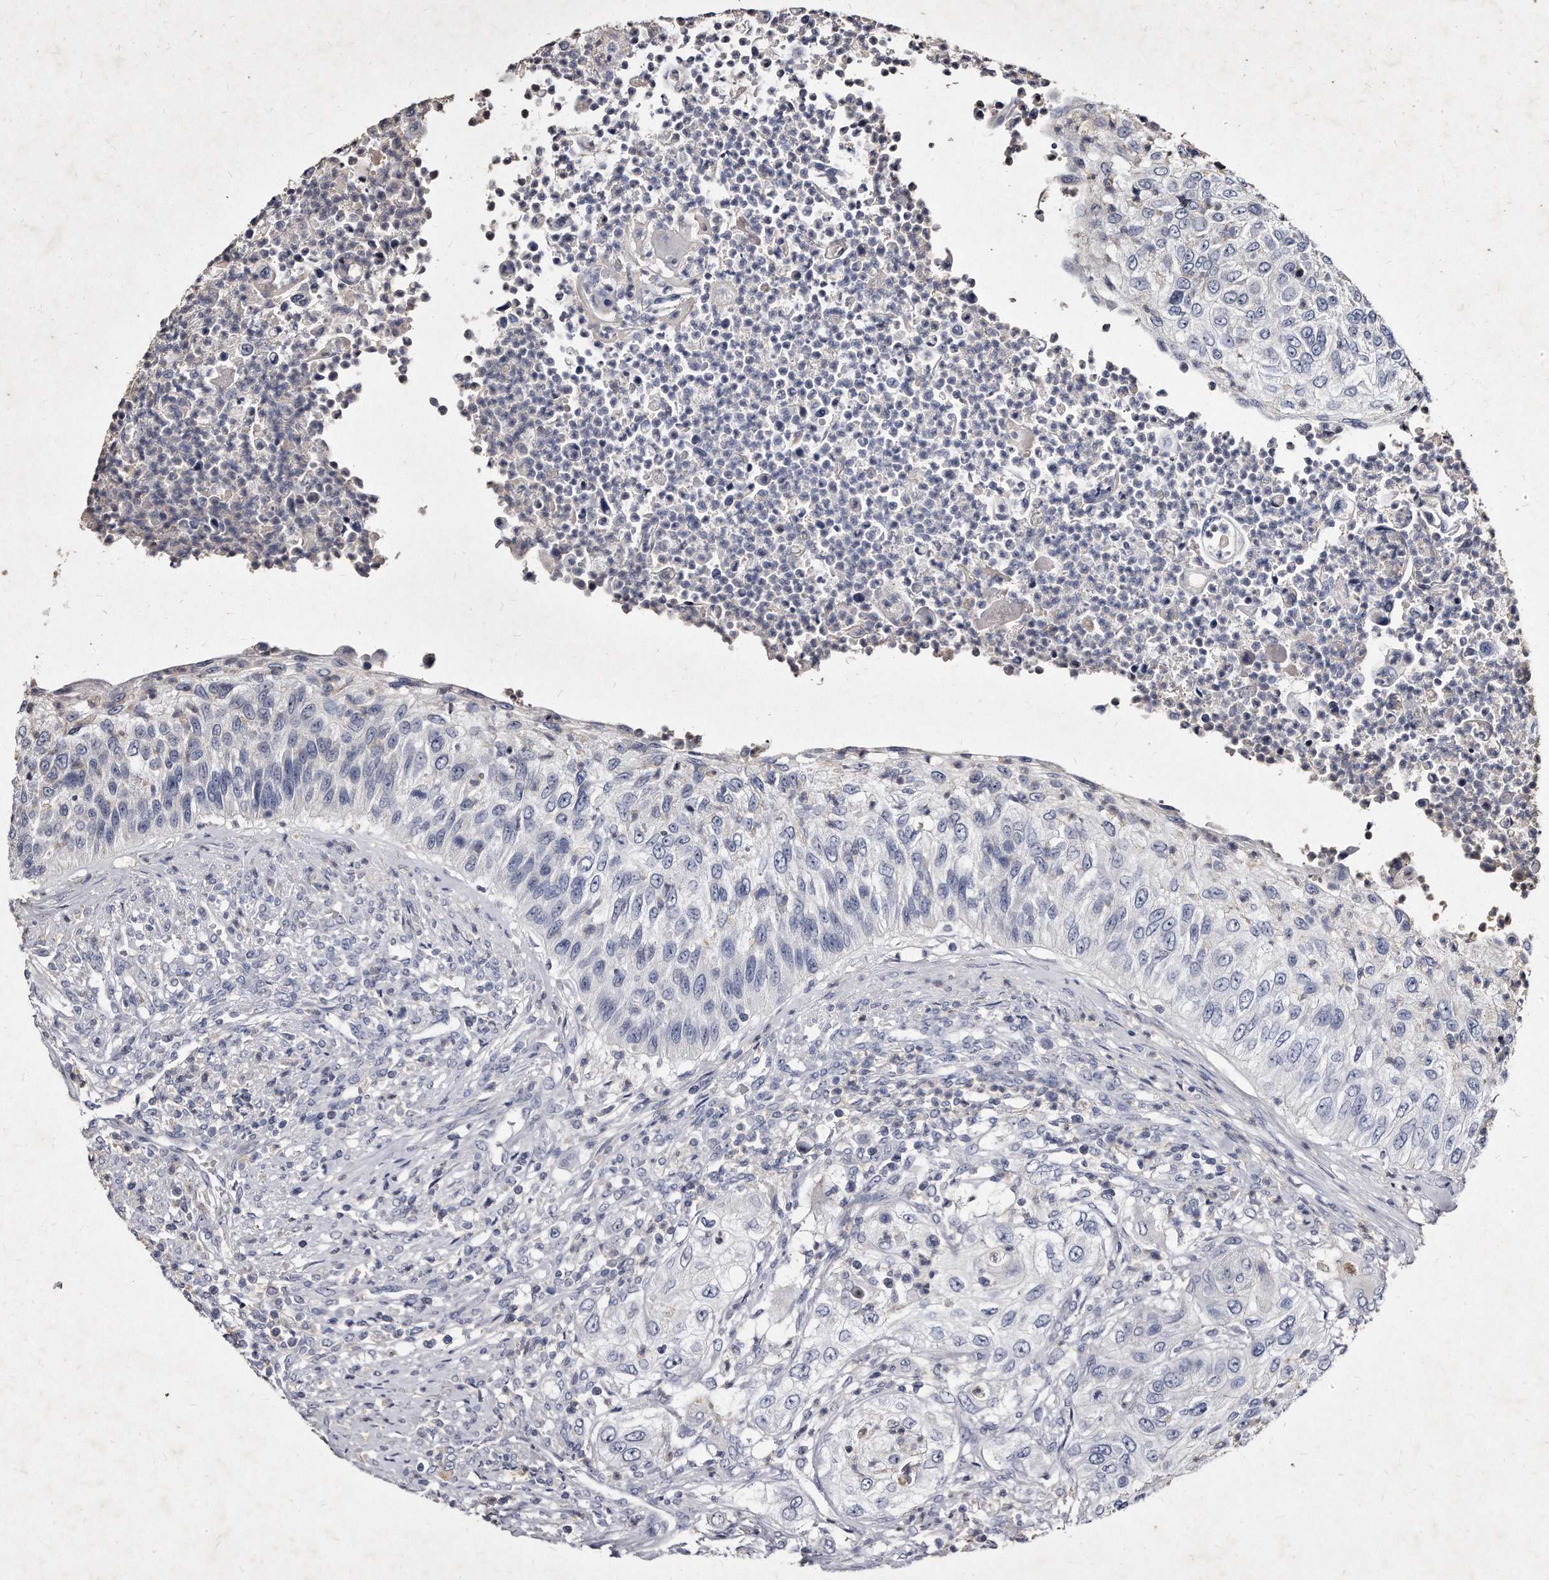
{"staining": {"intensity": "negative", "quantity": "none", "location": "none"}, "tissue": "urothelial cancer", "cell_type": "Tumor cells", "image_type": "cancer", "snomed": [{"axis": "morphology", "description": "Urothelial carcinoma, High grade"}, {"axis": "topography", "description": "Urinary bladder"}], "caption": "A high-resolution histopathology image shows IHC staining of urothelial cancer, which shows no significant positivity in tumor cells. (Immunohistochemistry, brightfield microscopy, high magnification).", "gene": "KLHDC3", "patient": {"sex": "female", "age": 60}}